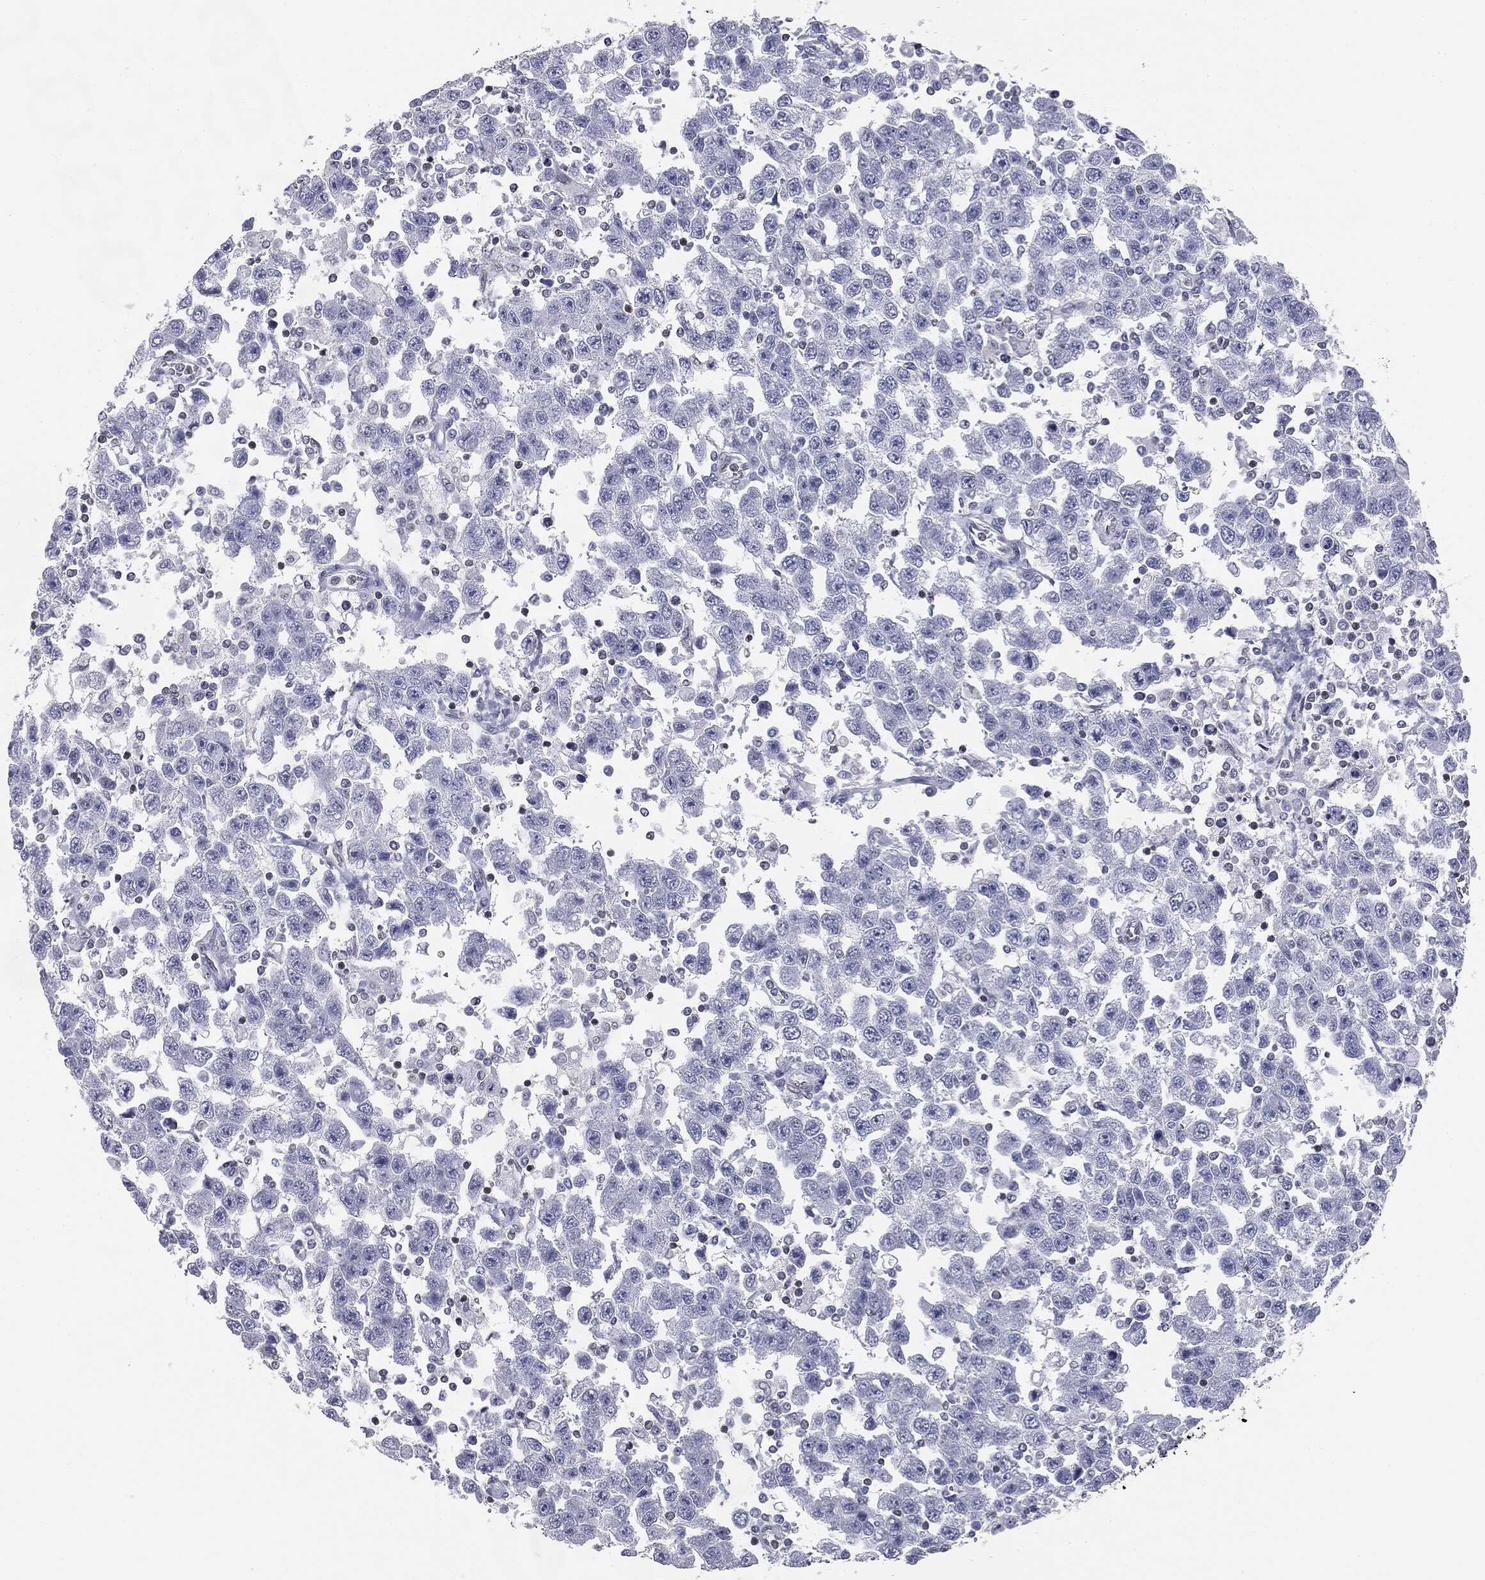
{"staining": {"intensity": "negative", "quantity": "none", "location": "none"}, "tissue": "testis cancer", "cell_type": "Tumor cells", "image_type": "cancer", "snomed": [{"axis": "morphology", "description": "Seminoma, NOS"}, {"axis": "topography", "description": "Testis"}], "caption": "Tumor cells show no significant protein staining in seminoma (testis).", "gene": "ALDOB", "patient": {"sex": "male", "age": 41}}